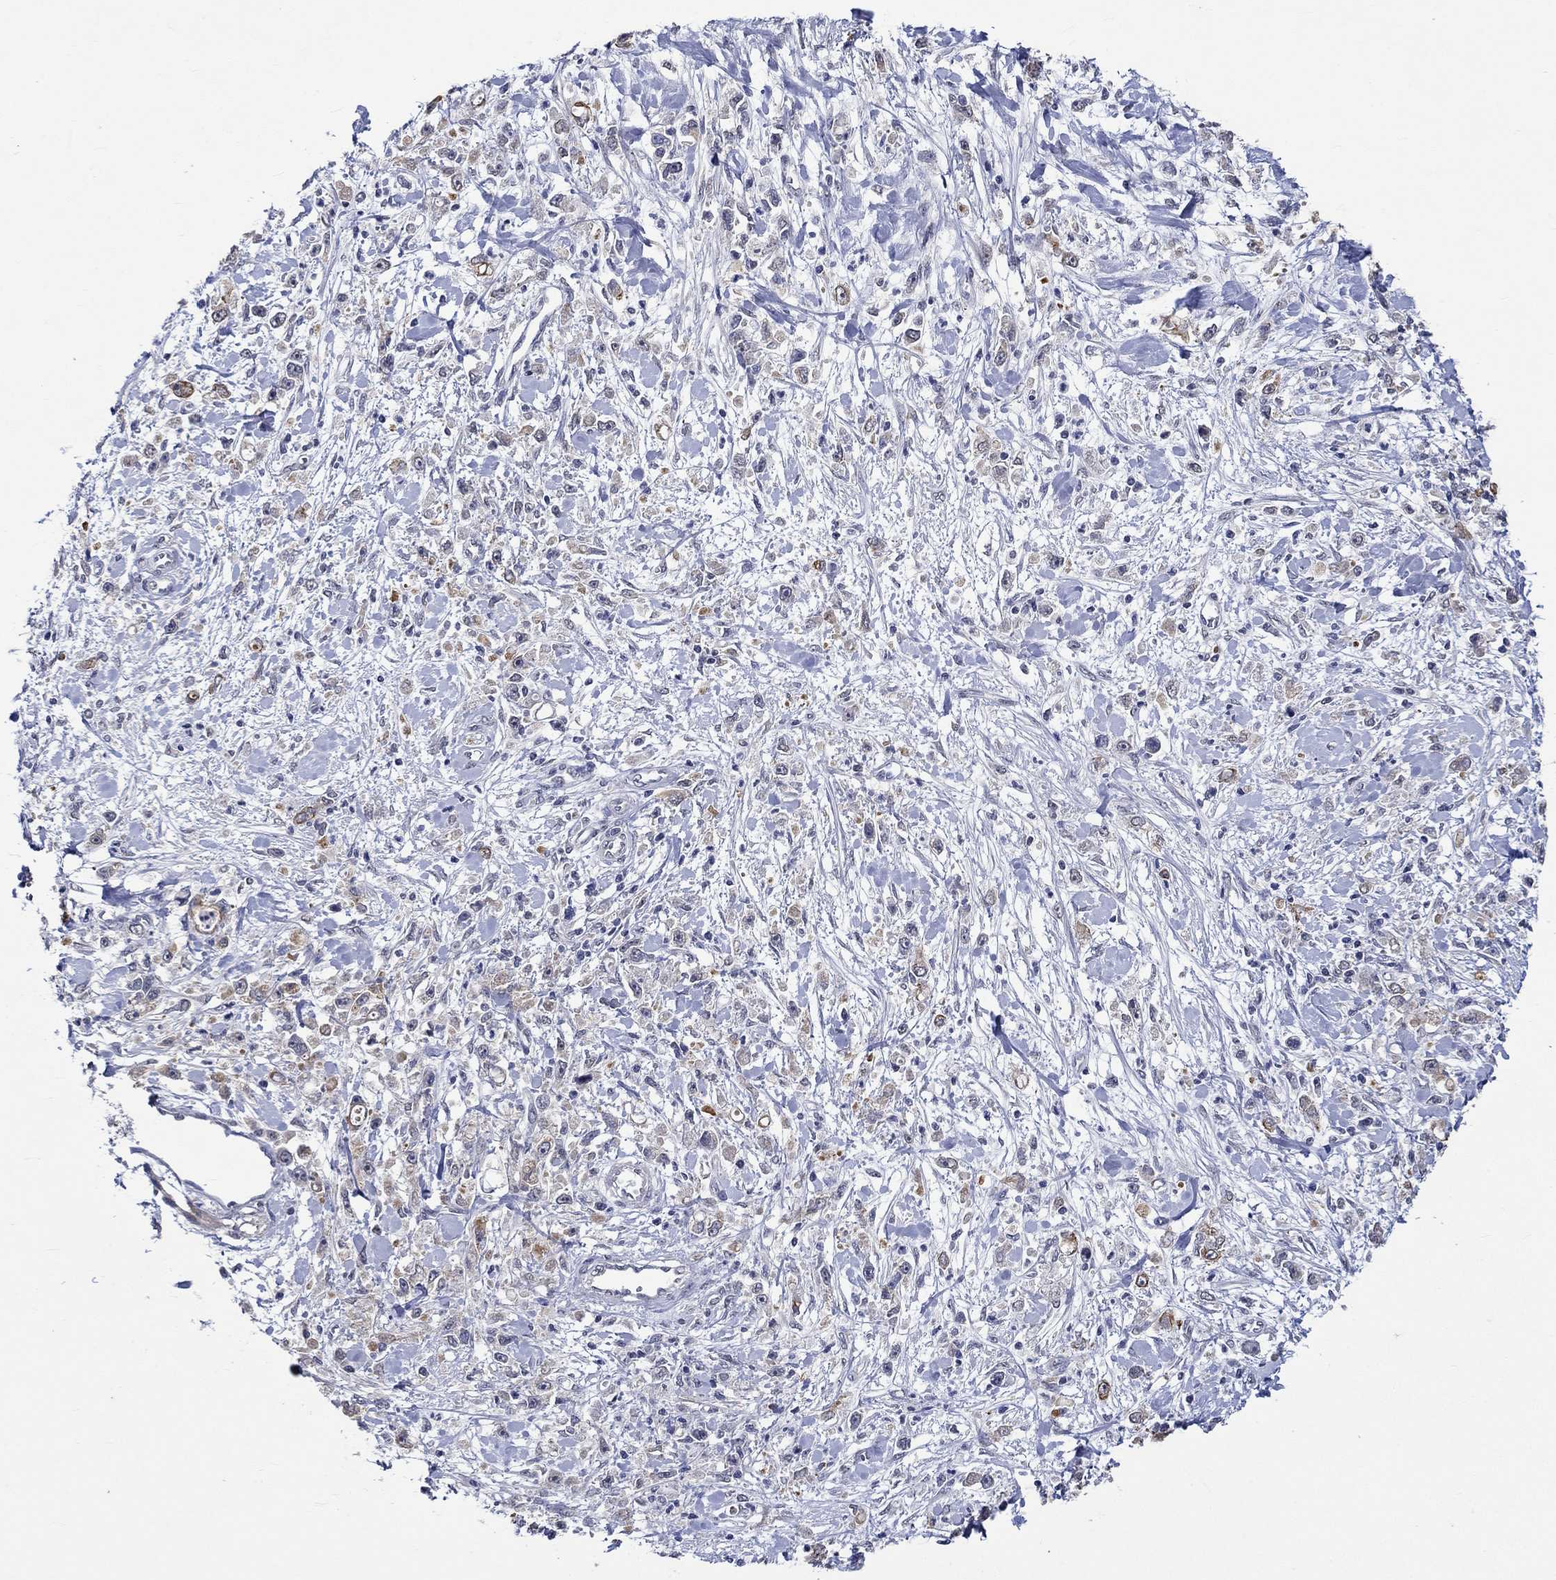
{"staining": {"intensity": "moderate", "quantity": "<25%", "location": "cytoplasmic/membranous"}, "tissue": "stomach cancer", "cell_type": "Tumor cells", "image_type": "cancer", "snomed": [{"axis": "morphology", "description": "Adenocarcinoma, NOS"}, {"axis": "topography", "description": "Stomach"}], "caption": "Protein staining demonstrates moderate cytoplasmic/membranous staining in about <25% of tumor cells in adenocarcinoma (stomach). (DAB IHC, brown staining for protein, blue staining for nuclei).", "gene": "DDX3Y", "patient": {"sex": "female", "age": 59}}